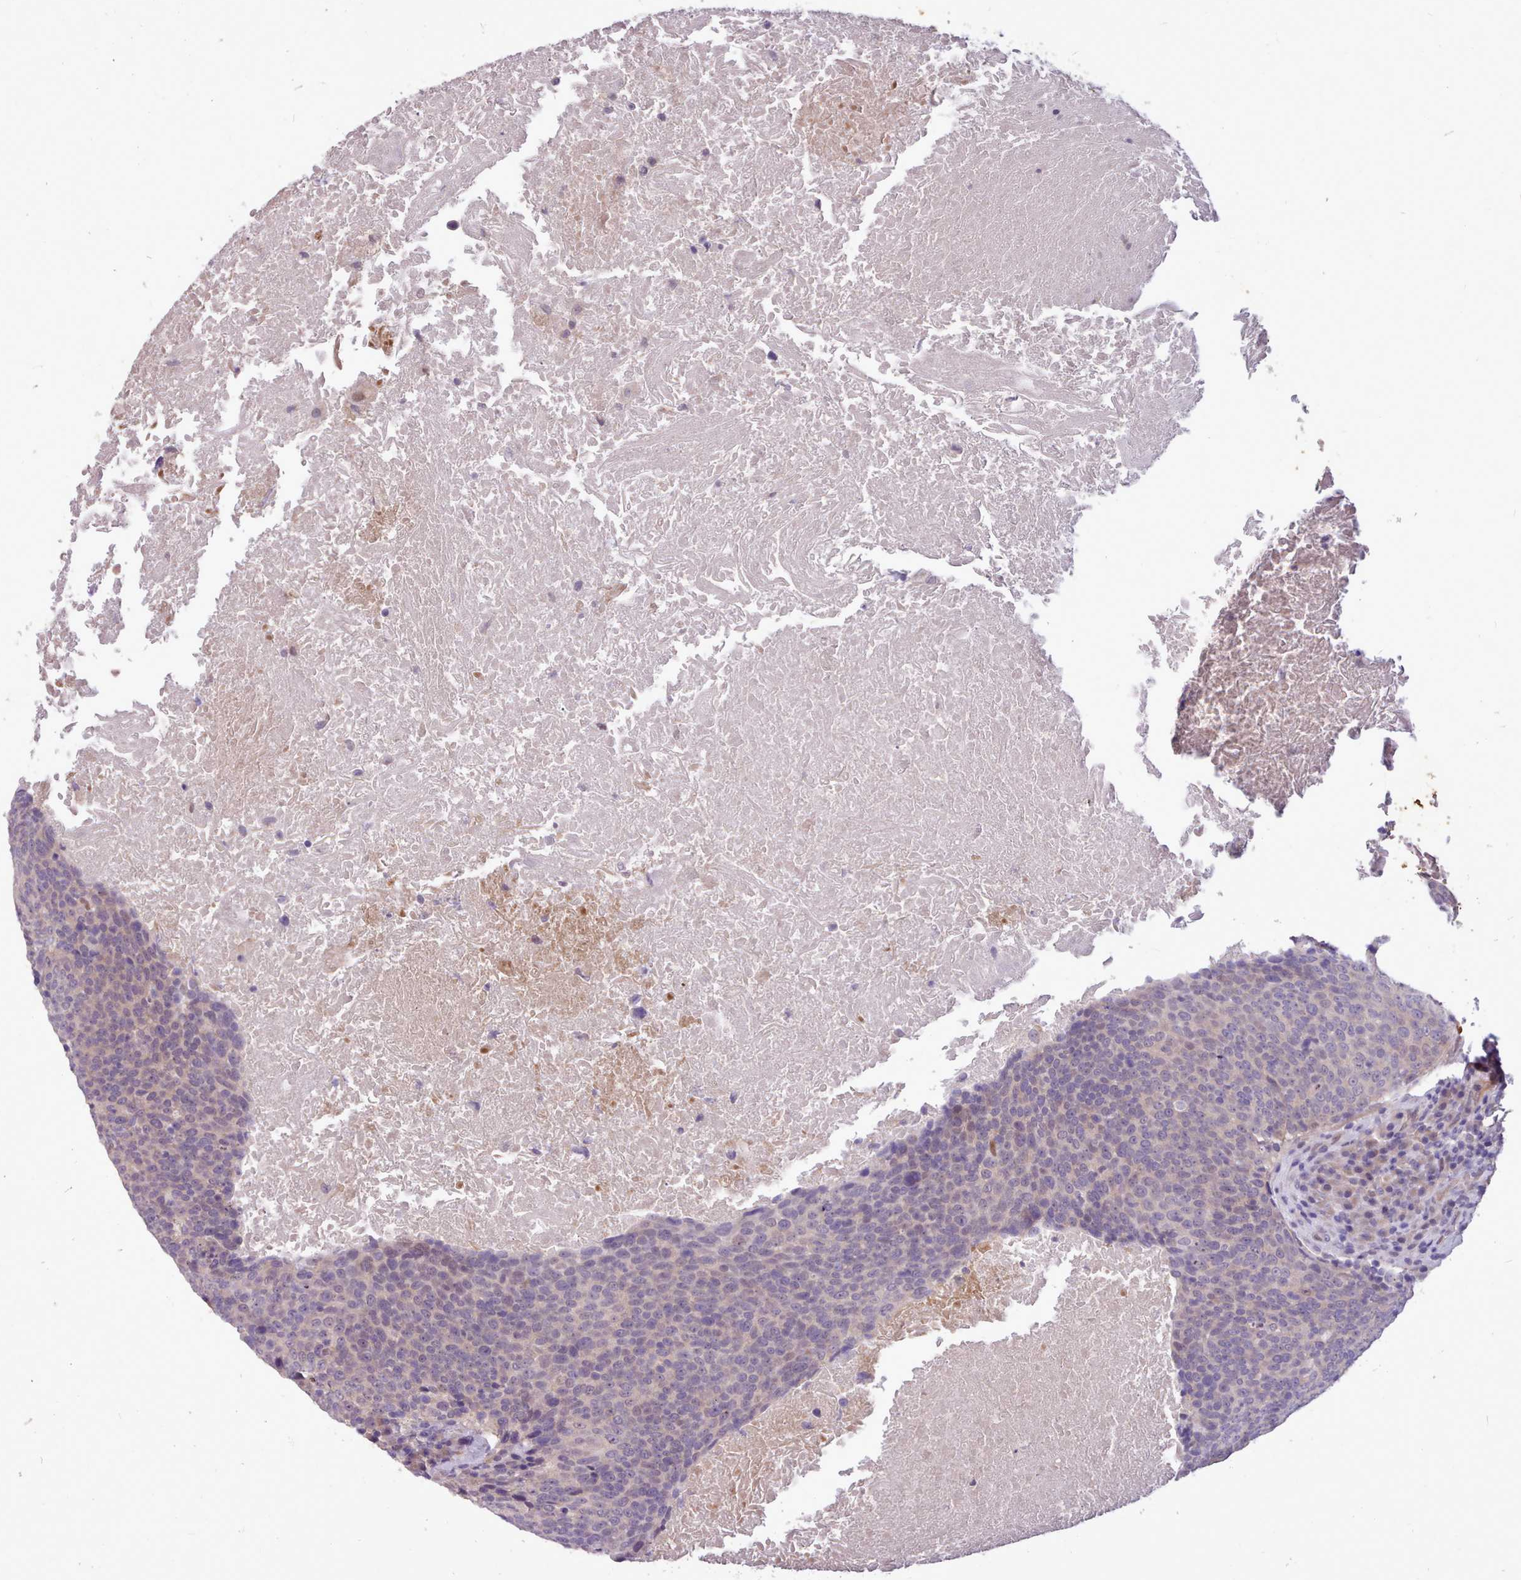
{"staining": {"intensity": "negative", "quantity": "none", "location": "none"}, "tissue": "head and neck cancer", "cell_type": "Tumor cells", "image_type": "cancer", "snomed": [{"axis": "morphology", "description": "Squamous cell carcinoma, NOS"}, {"axis": "morphology", "description": "Squamous cell carcinoma, metastatic, NOS"}, {"axis": "topography", "description": "Lymph node"}, {"axis": "topography", "description": "Head-Neck"}], "caption": "Head and neck cancer (squamous cell carcinoma) was stained to show a protein in brown. There is no significant positivity in tumor cells.", "gene": "ZNF607", "patient": {"sex": "male", "age": 62}}